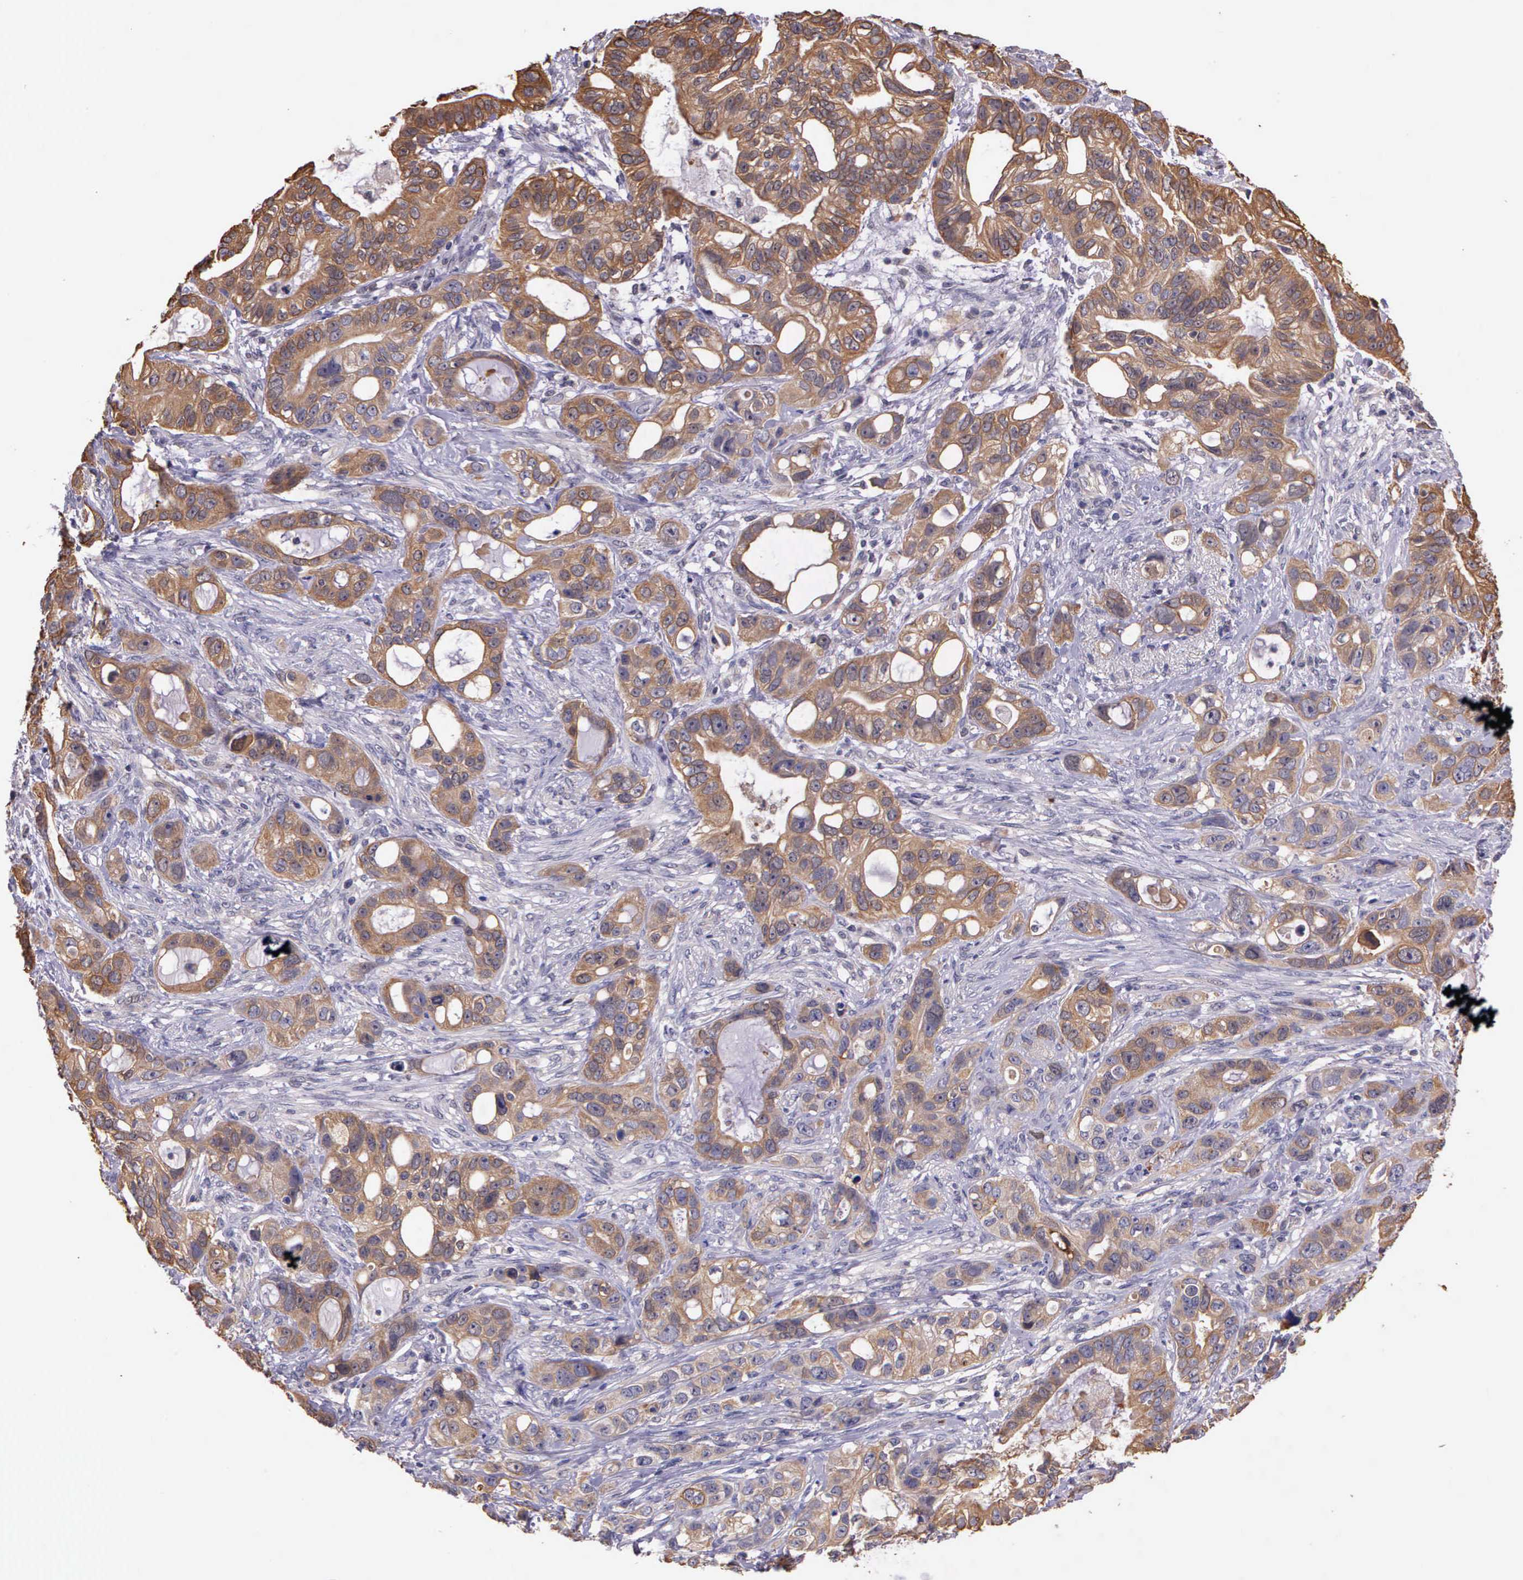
{"staining": {"intensity": "weak", "quantity": ">75%", "location": "cytoplasmic/membranous"}, "tissue": "stomach cancer", "cell_type": "Tumor cells", "image_type": "cancer", "snomed": [{"axis": "morphology", "description": "Adenocarcinoma, NOS"}, {"axis": "topography", "description": "Stomach, upper"}], "caption": "This histopathology image demonstrates stomach adenocarcinoma stained with IHC to label a protein in brown. The cytoplasmic/membranous of tumor cells show weak positivity for the protein. Nuclei are counter-stained blue.", "gene": "IGBP1", "patient": {"sex": "male", "age": 47}}